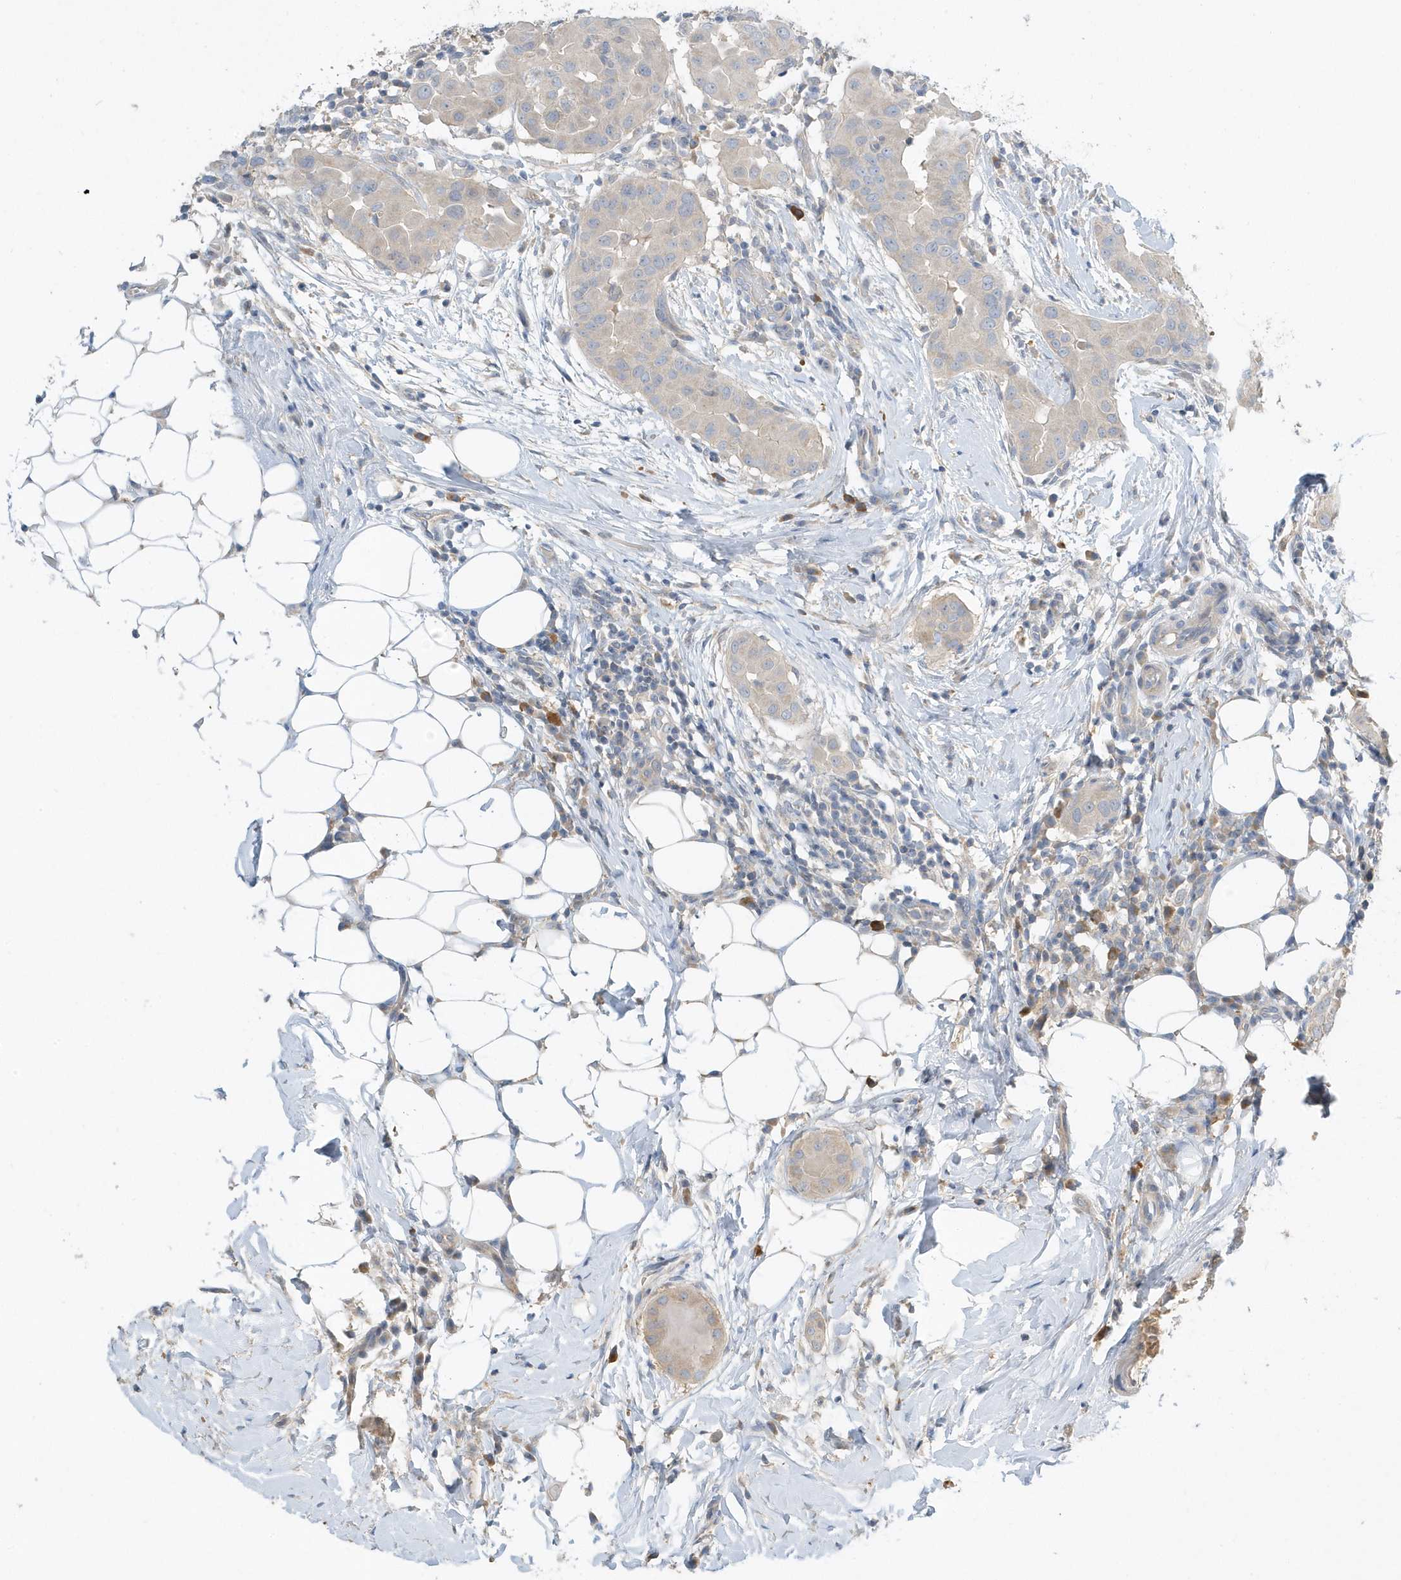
{"staining": {"intensity": "negative", "quantity": "none", "location": "none"}, "tissue": "thyroid cancer", "cell_type": "Tumor cells", "image_type": "cancer", "snomed": [{"axis": "morphology", "description": "Papillary adenocarcinoma, NOS"}, {"axis": "topography", "description": "Thyroid gland"}], "caption": "IHC micrograph of human thyroid papillary adenocarcinoma stained for a protein (brown), which reveals no staining in tumor cells. (Stains: DAB (3,3'-diaminobenzidine) immunohistochemistry (IHC) with hematoxylin counter stain, Microscopy: brightfield microscopy at high magnification).", "gene": "USP53", "patient": {"sex": "male", "age": 33}}